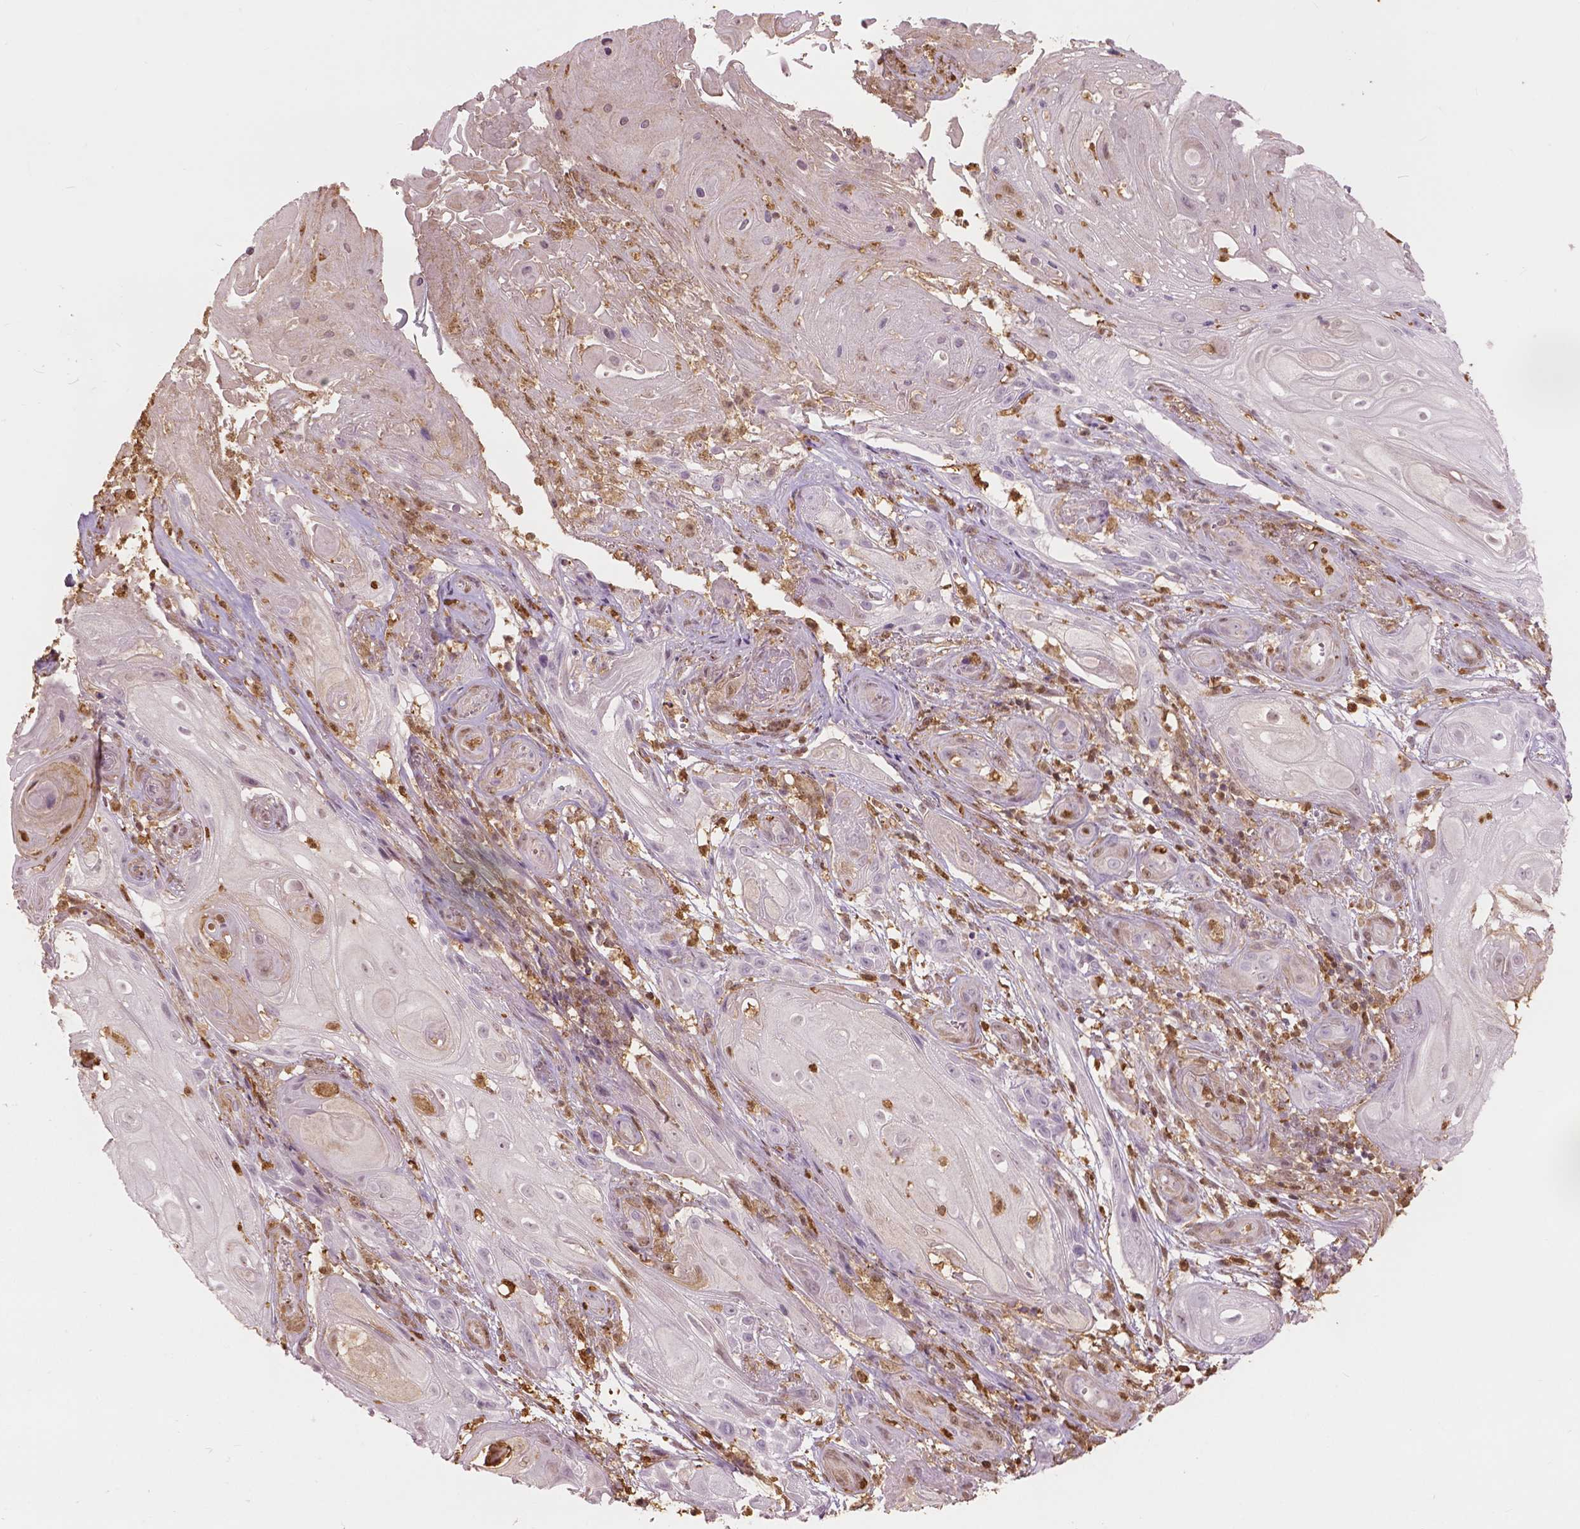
{"staining": {"intensity": "negative", "quantity": "none", "location": "none"}, "tissue": "skin cancer", "cell_type": "Tumor cells", "image_type": "cancer", "snomed": [{"axis": "morphology", "description": "Squamous cell carcinoma, NOS"}, {"axis": "topography", "description": "Skin"}], "caption": "Squamous cell carcinoma (skin) was stained to show a protein in brown. There is no significant staining in tumor cells.", "gene": "S100A4", "patient": {"sex": "male", "age": 62}}